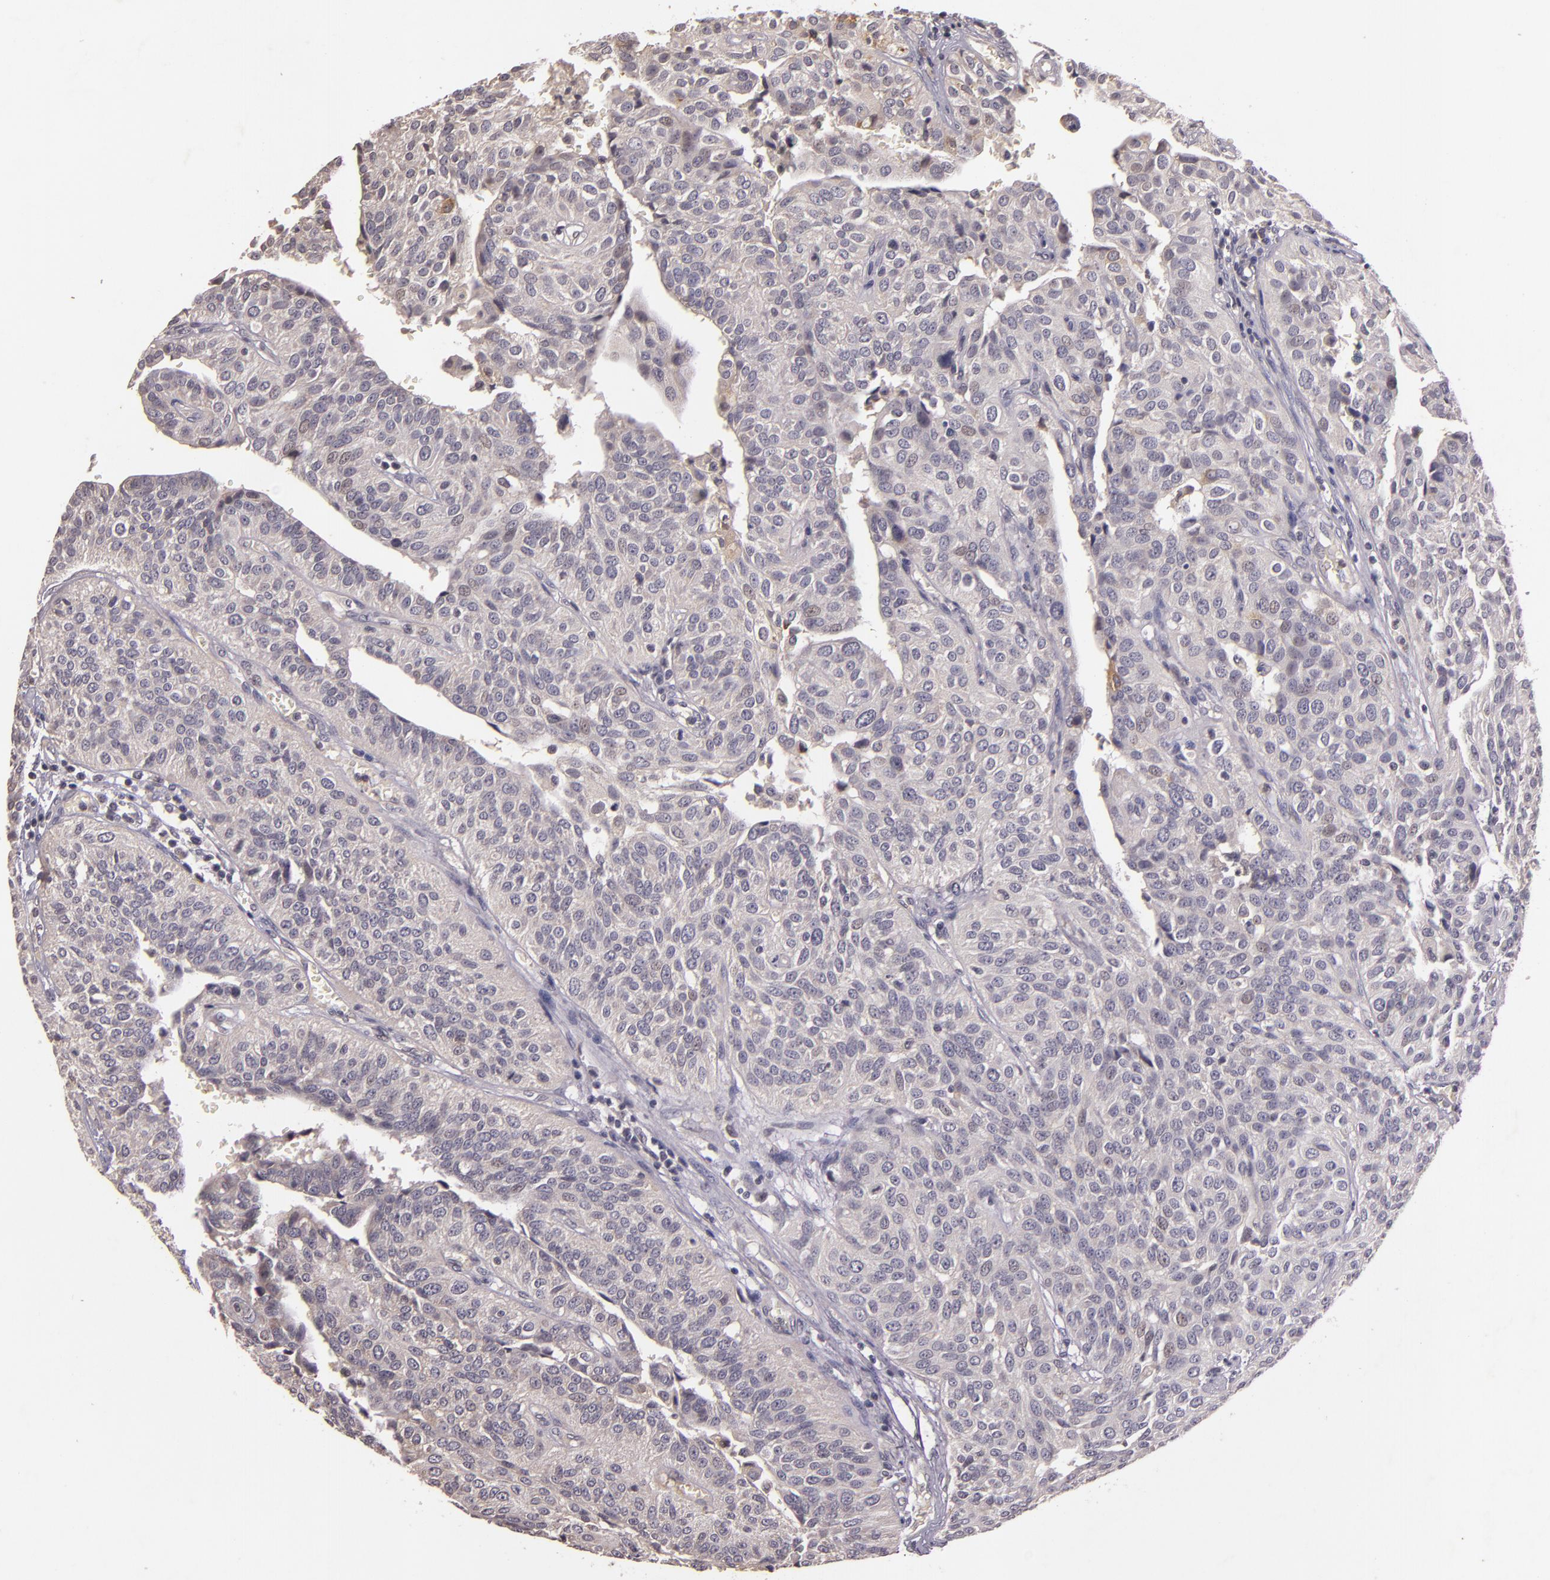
{"staining": {"intensity": "negative", "quantity": "none", "location": "none"}, "tissue": "urothelial cancer", "cell_type": "Tumor cells", "image_type": "cancer", "snomed": [{"axis": "morphology", "description": "Urothelial carcinoma, High grade"}, {"axis": "topography", "description": "Urinary bladder"}], "caption": "Photomicrograph shows no significant protein expression in tumor cells of urothelial cancer.", "gene": "TFF1", "patient": {"sex": "male", "age": 56}}